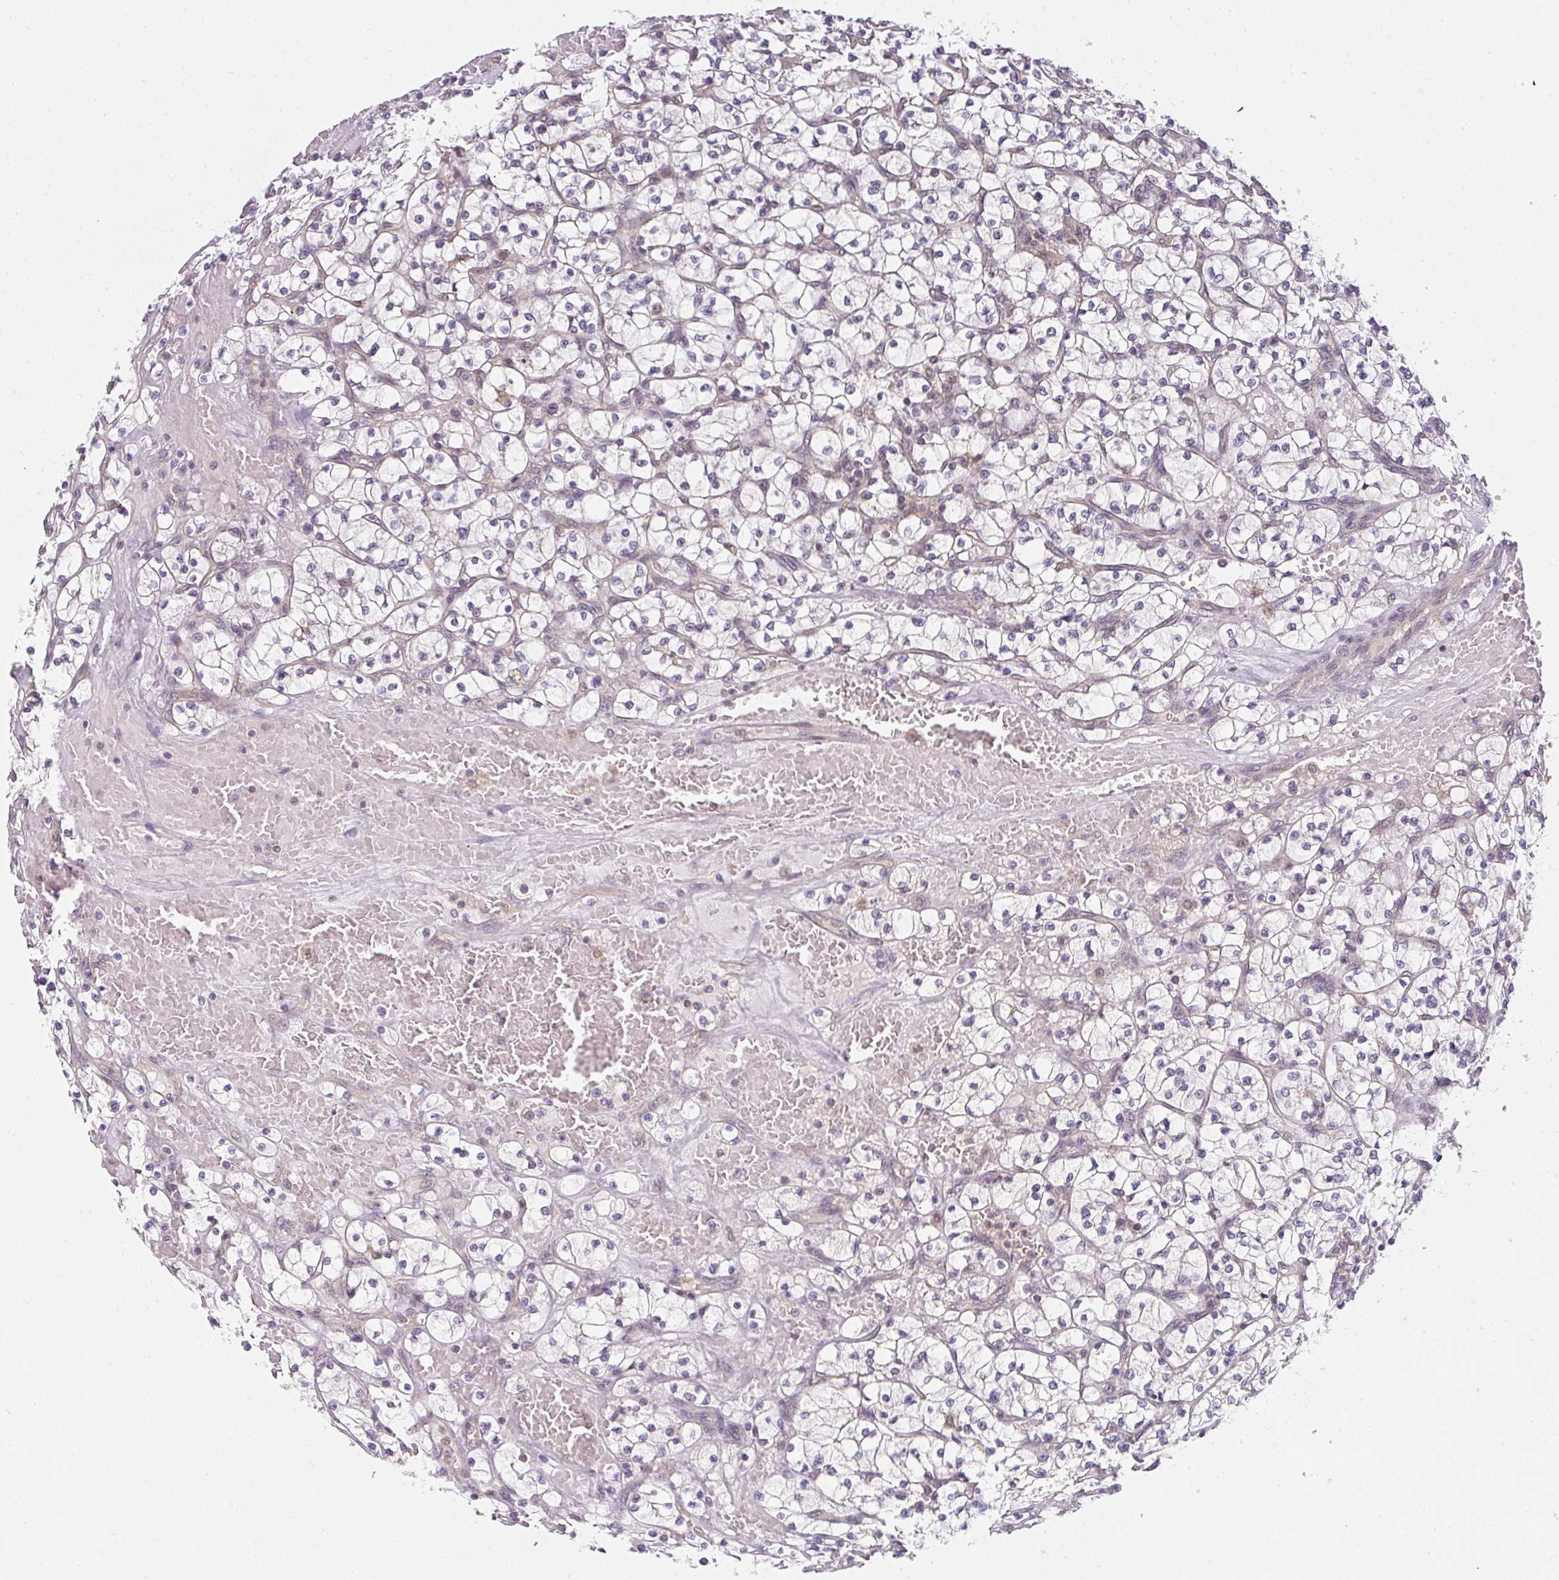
{"staining": {"intensity": "negative", "quantity": "none", "location": "none"}, "tissue": "renal cancer", "cell_type": "Tumor cells", "image_type": "cancer", "snomed": [{"axis": "morphology", "description": "Adenocarcinoma, NOS"}, {"axis": "topography", "description": "Kidney"}], "caption": "Human adenocarcinoma (renal) stained for a protein using immunohistochemistry (IHC) reveals no staining in tumor cells.", "gene": "GSDMB", "patient": {"sex": "female", "age": 64}}